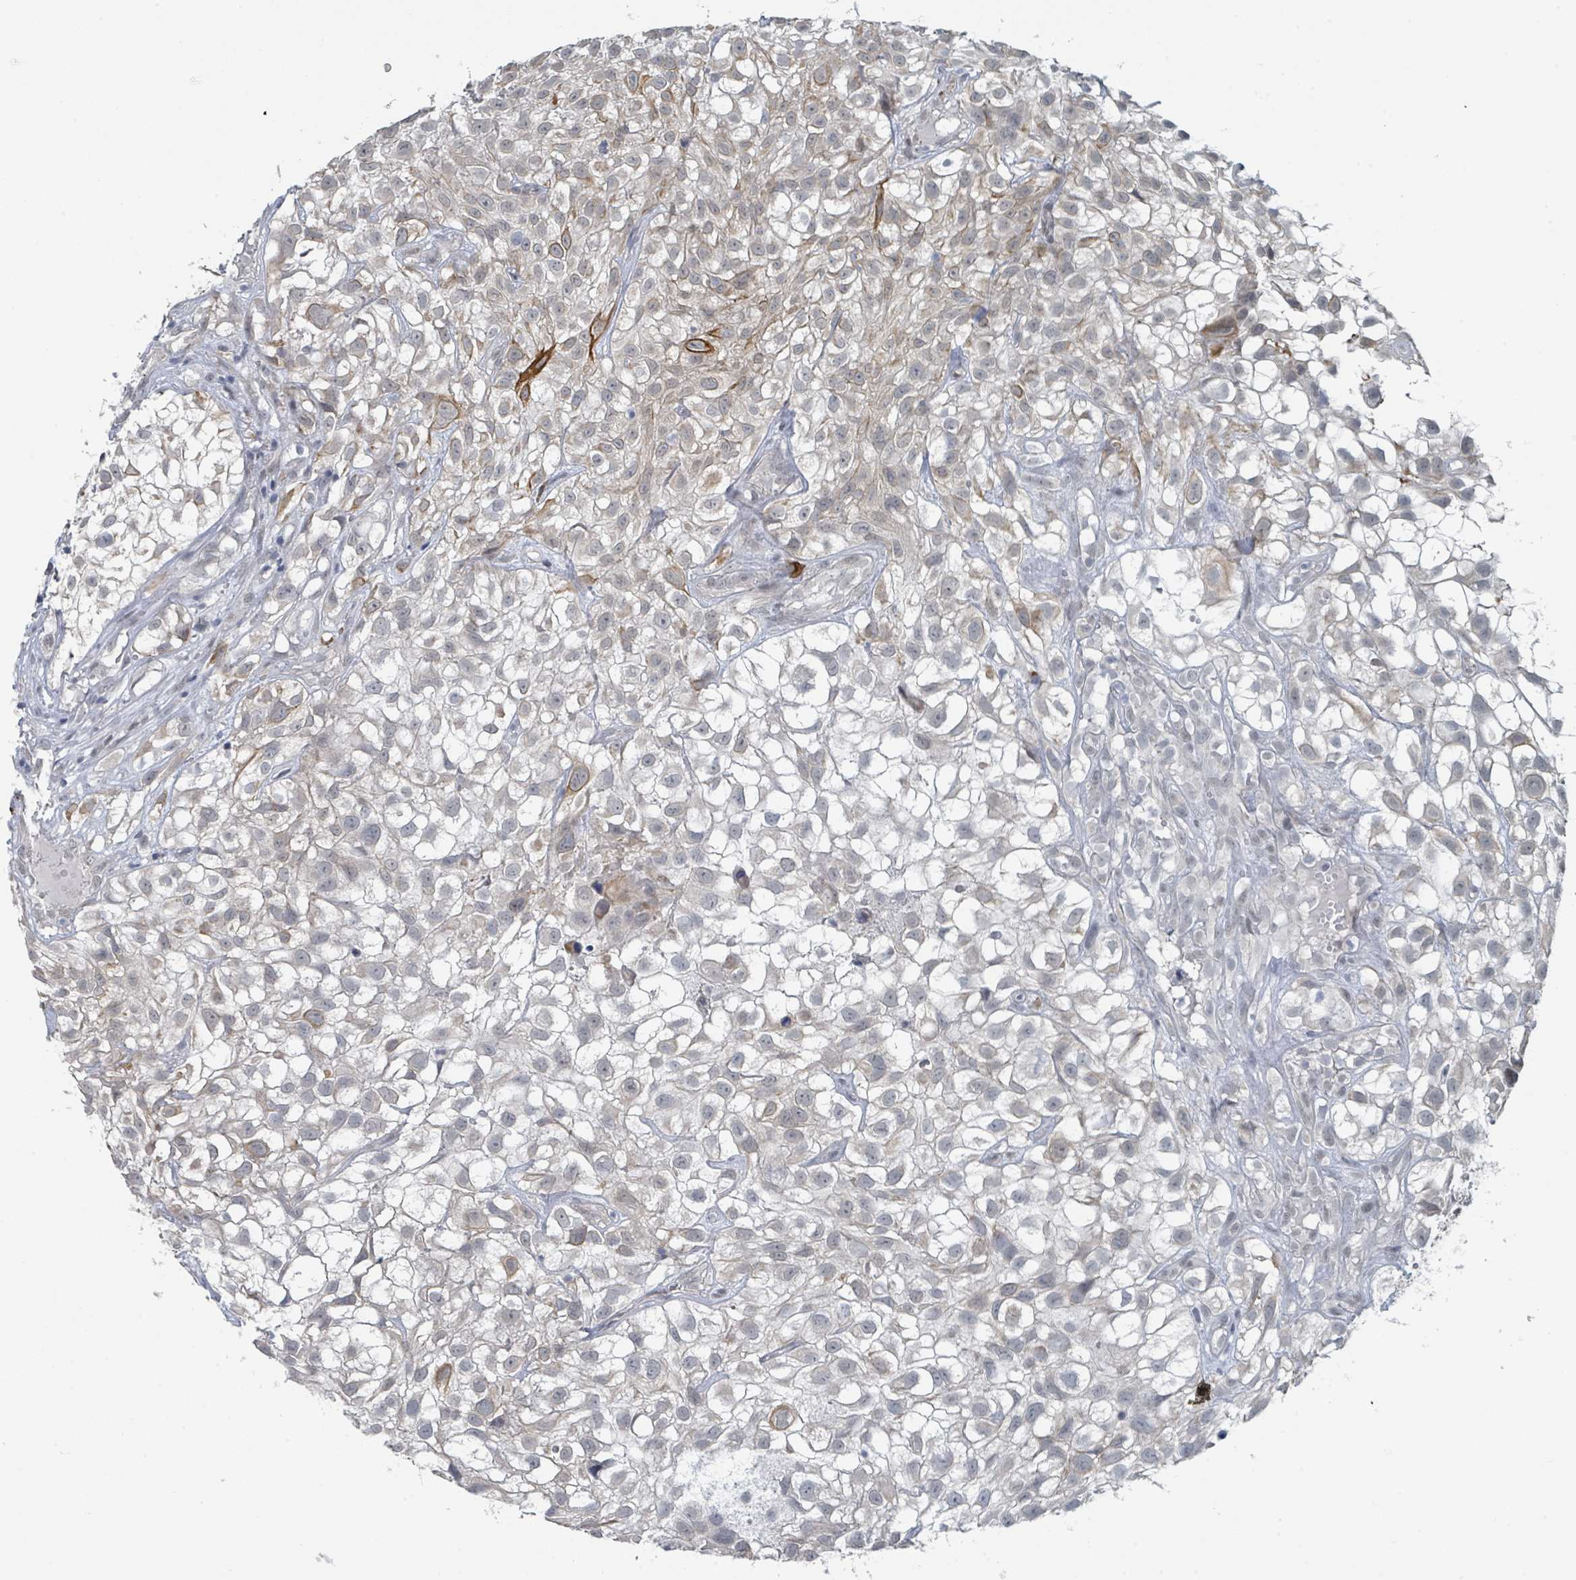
{"staining": {"intensity": "moderate", "quantity": "25%-75%", "location": "cytoplasmic/membranous"}, "tissue": "urothelial cancer", "cell_type": "Tumor cells", "image_type": "cancer", "snomed": [{"axis": "morphology", "description": "Urothelial carcinoma, High grade"}, {"axis": "topography", "description": "Urinary bladder"}], "caption": "This micrograph reveals immunohistochemistry (IHC) staining of human urothelial cancer, with medium moderate cytoplasmic/membranous positivity in approximately 25%-75% of tumor cells.", "gene": "ANKRD55", "patient": {"sex": "male", "age": 56}}